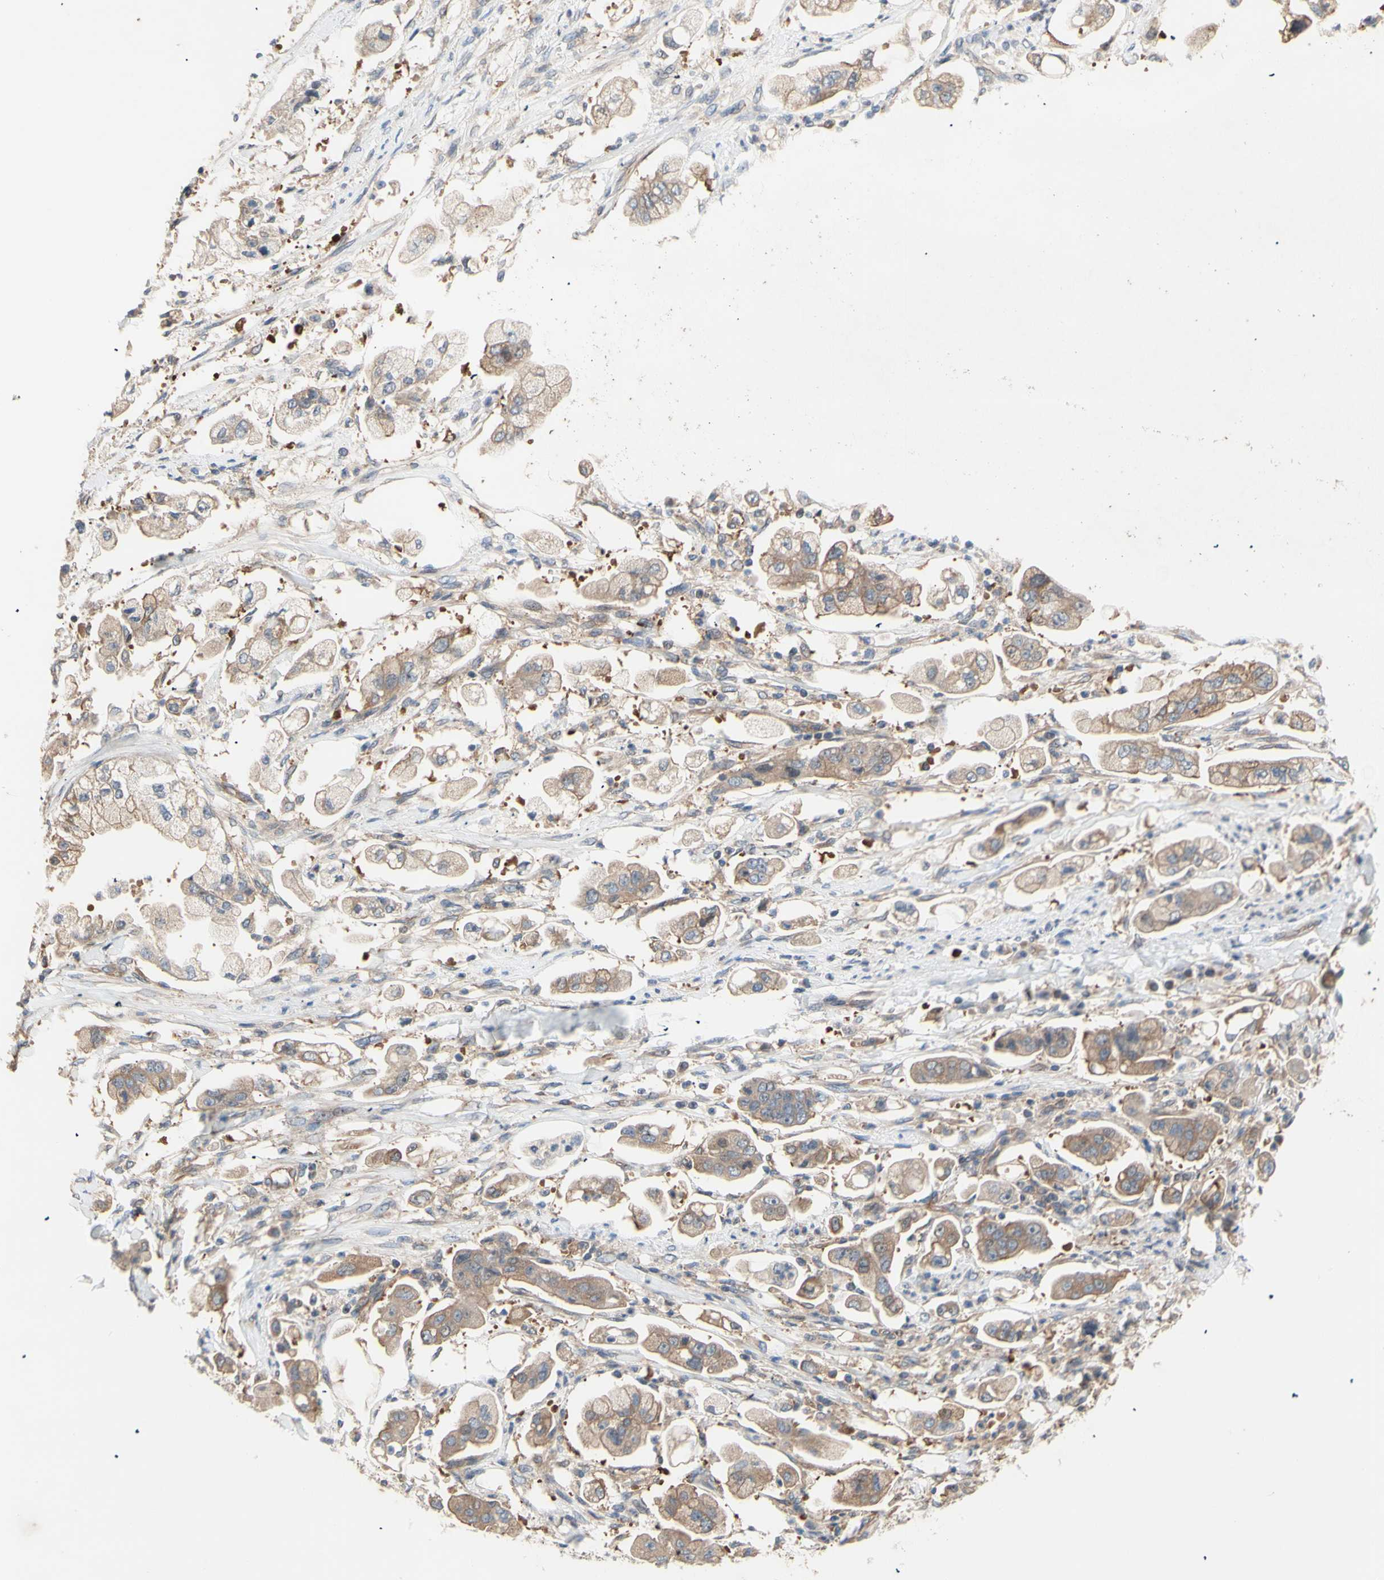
{"staining": {"intensity": "moderate", "quantity": ">75%", "location": "cytoplasmic/membranous"}, "tissue": "stomach cancer", "cell_type": "Tumor cells", "image_type": "cancer", "snomed": [{"axis": "morphology", "description": "Adenocarcinoma, NOS"}, {"axis": "topography", "description": "Stomach"}], "caption": "Approximately >75% of tumor cells in human stomach adenocarcinoma display moderate cytoplasmic/membranous protein expression as visualized by brown immunohistochemical staining.", "gene": "DYNLRB1", "patient": {"sex": "male", "age": 62}}